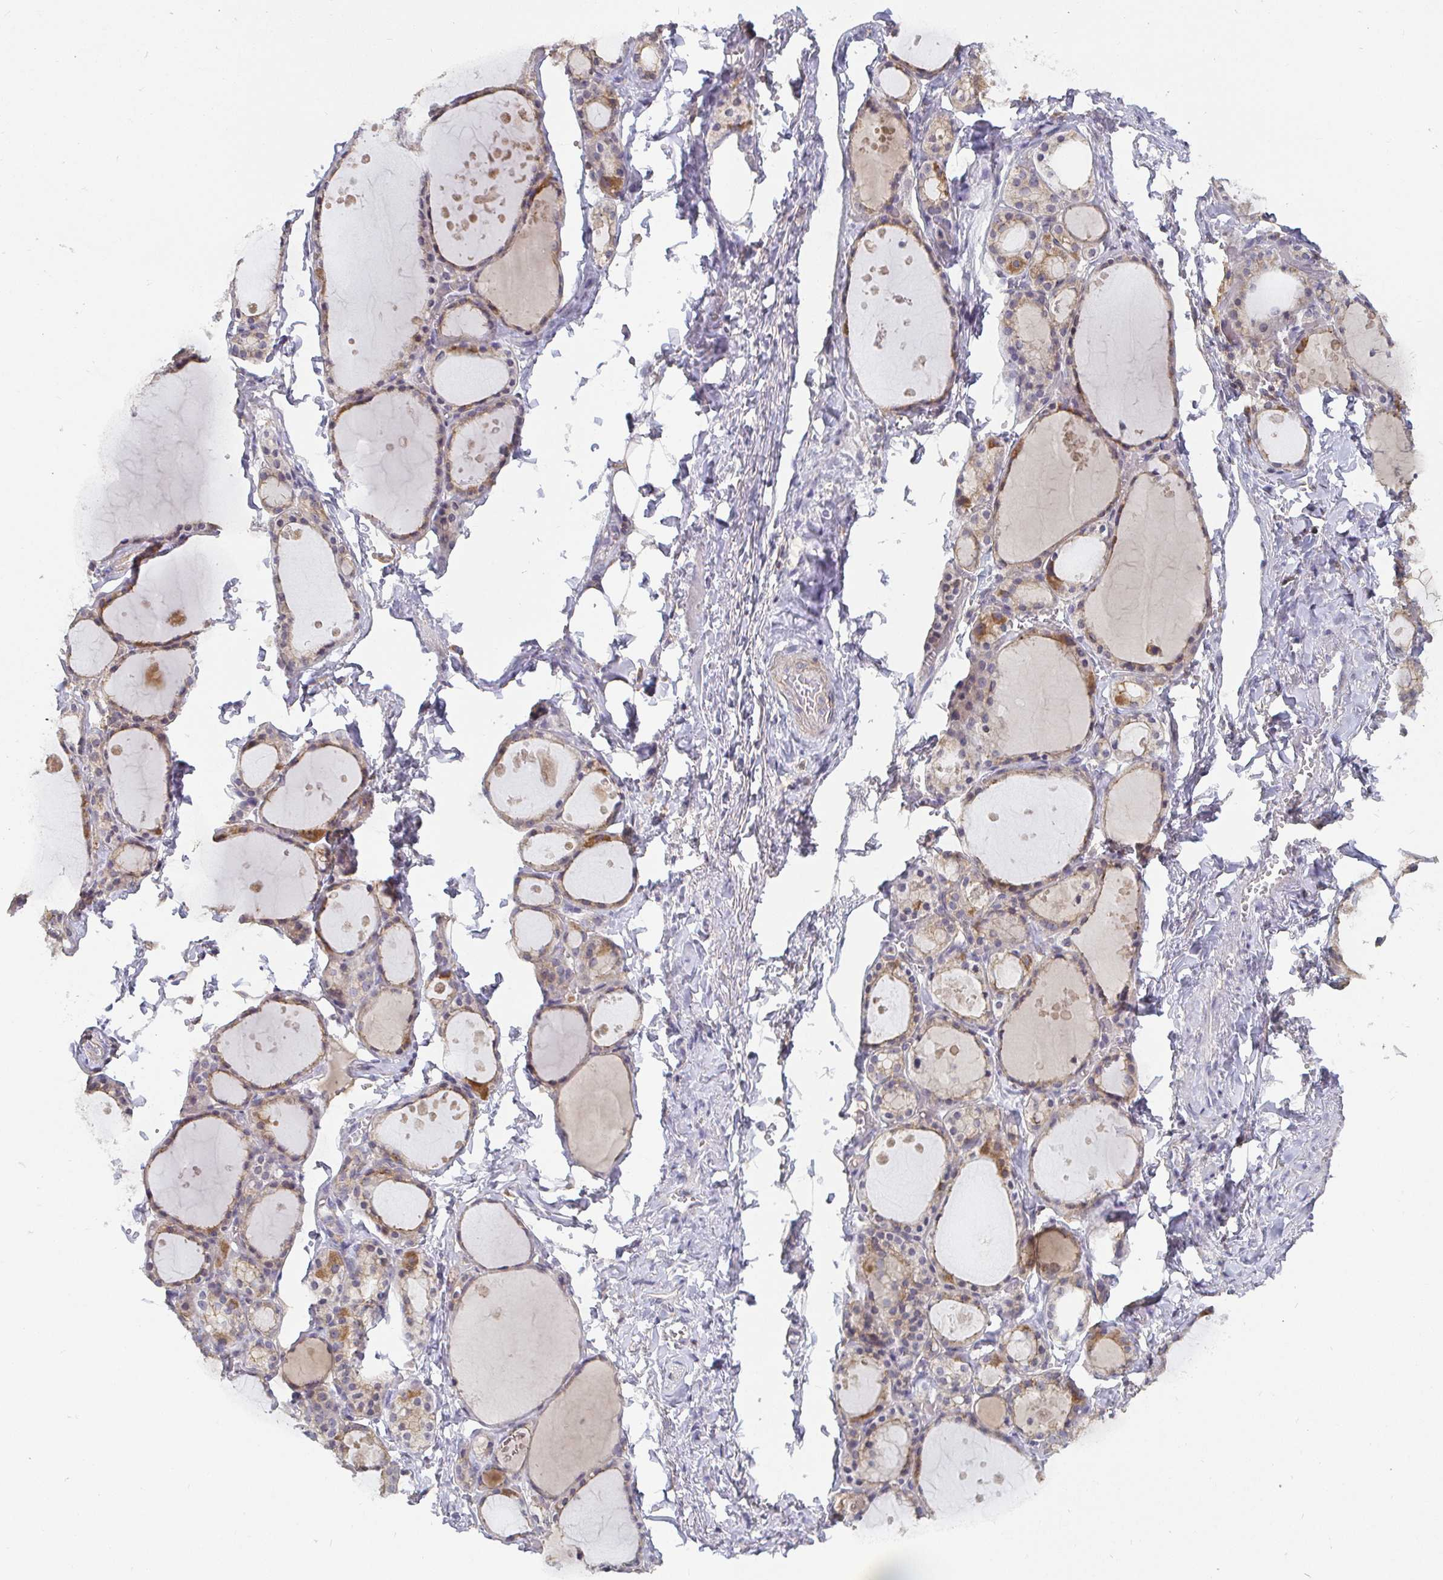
{"staining": {"intensity": "moderate", "quantity": "<25%", "location": "cytoplasmic/membranous"}, "tissue": "thyroid gland", "cell_type": "Glandular cells", "image_type": "normal", "snomed": [{"axis": "morphology", "description": "Normal tissue, NOS"}, {"axis": "topography", "description": "Thyroid gland"}], "caption": "Thyroid gland stained with IHC demonstrates moderate cytoplasmic/membranous positivity in about <25% of glandular cells. Nuclei are stained in blue.", "gene": "CDH18", "patient": {"sex": "male", "age": 68}}